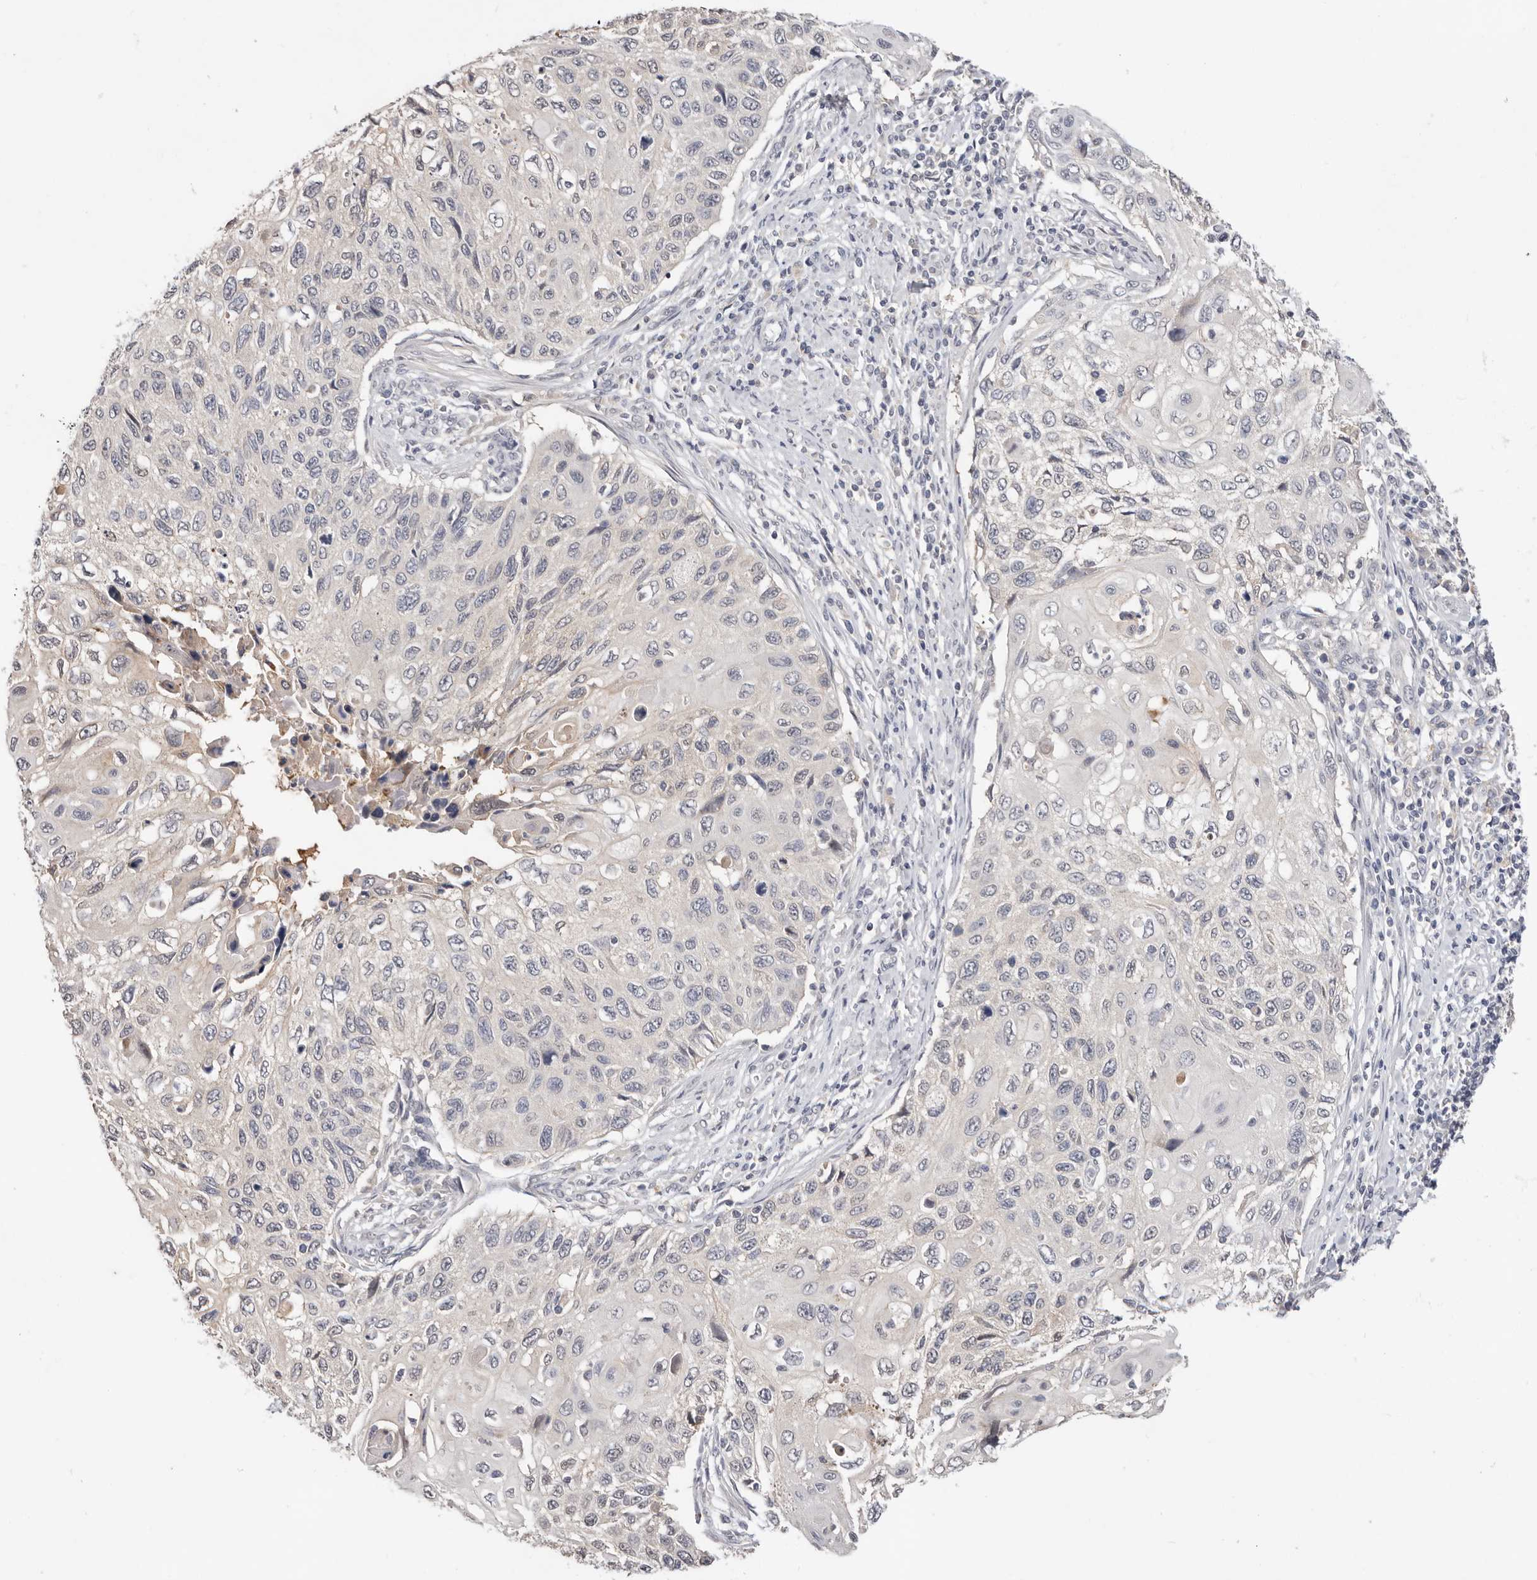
{"staining": {"intensity": "negative", "quantity": "none", "location": "none"}, "tissue": "cervical cancer", "cell_type": "Tumor cells", "image_type": "cancer", "snomed": [{"axis": "morphology", "description": "Squamous cell carcinoma, NOS"}, {"axis": "topography", "description": "Cervix"}], "caption": "IHC of human cervical squamous cell carcinoma reveals no positivity in tumor cells.", "gene": "DOP1A", "patient": {"sex": "female", "age": 70}}